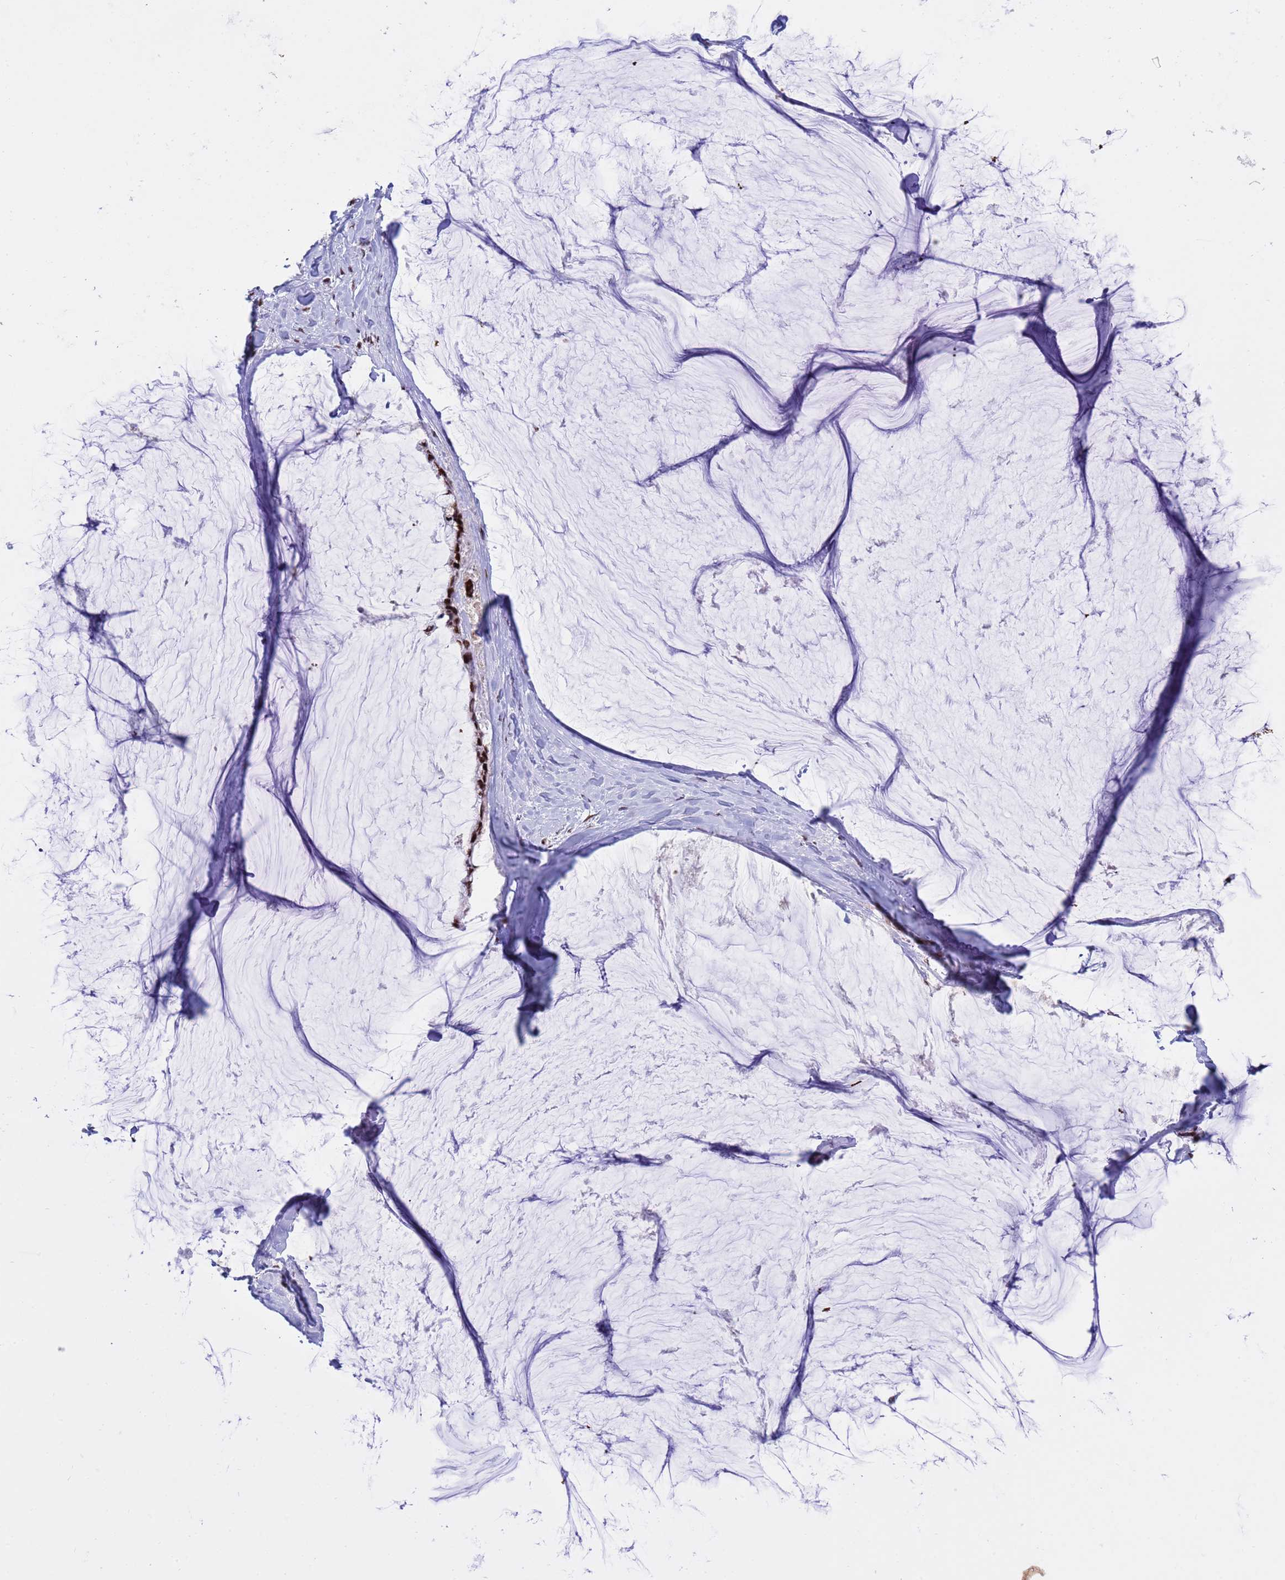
{"staining": {"intensity": "strong", "quantity": ">75%", "location": "nuclear"}, "tissue": "ovarian cancer", "cell_type": "Tumor cells", "image_type": "cancer", "snomed": [{"axis": "morphology", "description": "Cystadenocarcinoma, mucinous, NOS"}, {"axis": "topography", "description": "Ovary"}], "caption": "Protein analysis of ovarian cancer (mucinous cystadenocarcinoma) tissue reveals strong nuclear staining in approximately >75% of tumor cells. (Stains: DAB (3,3'-diaminobenzidine) in brown, nuclei in blue, Microscopy: brightfield microscopy at high magnification).", "gene": "THOC2", "patient": {"sex": "female", "age": 39}}